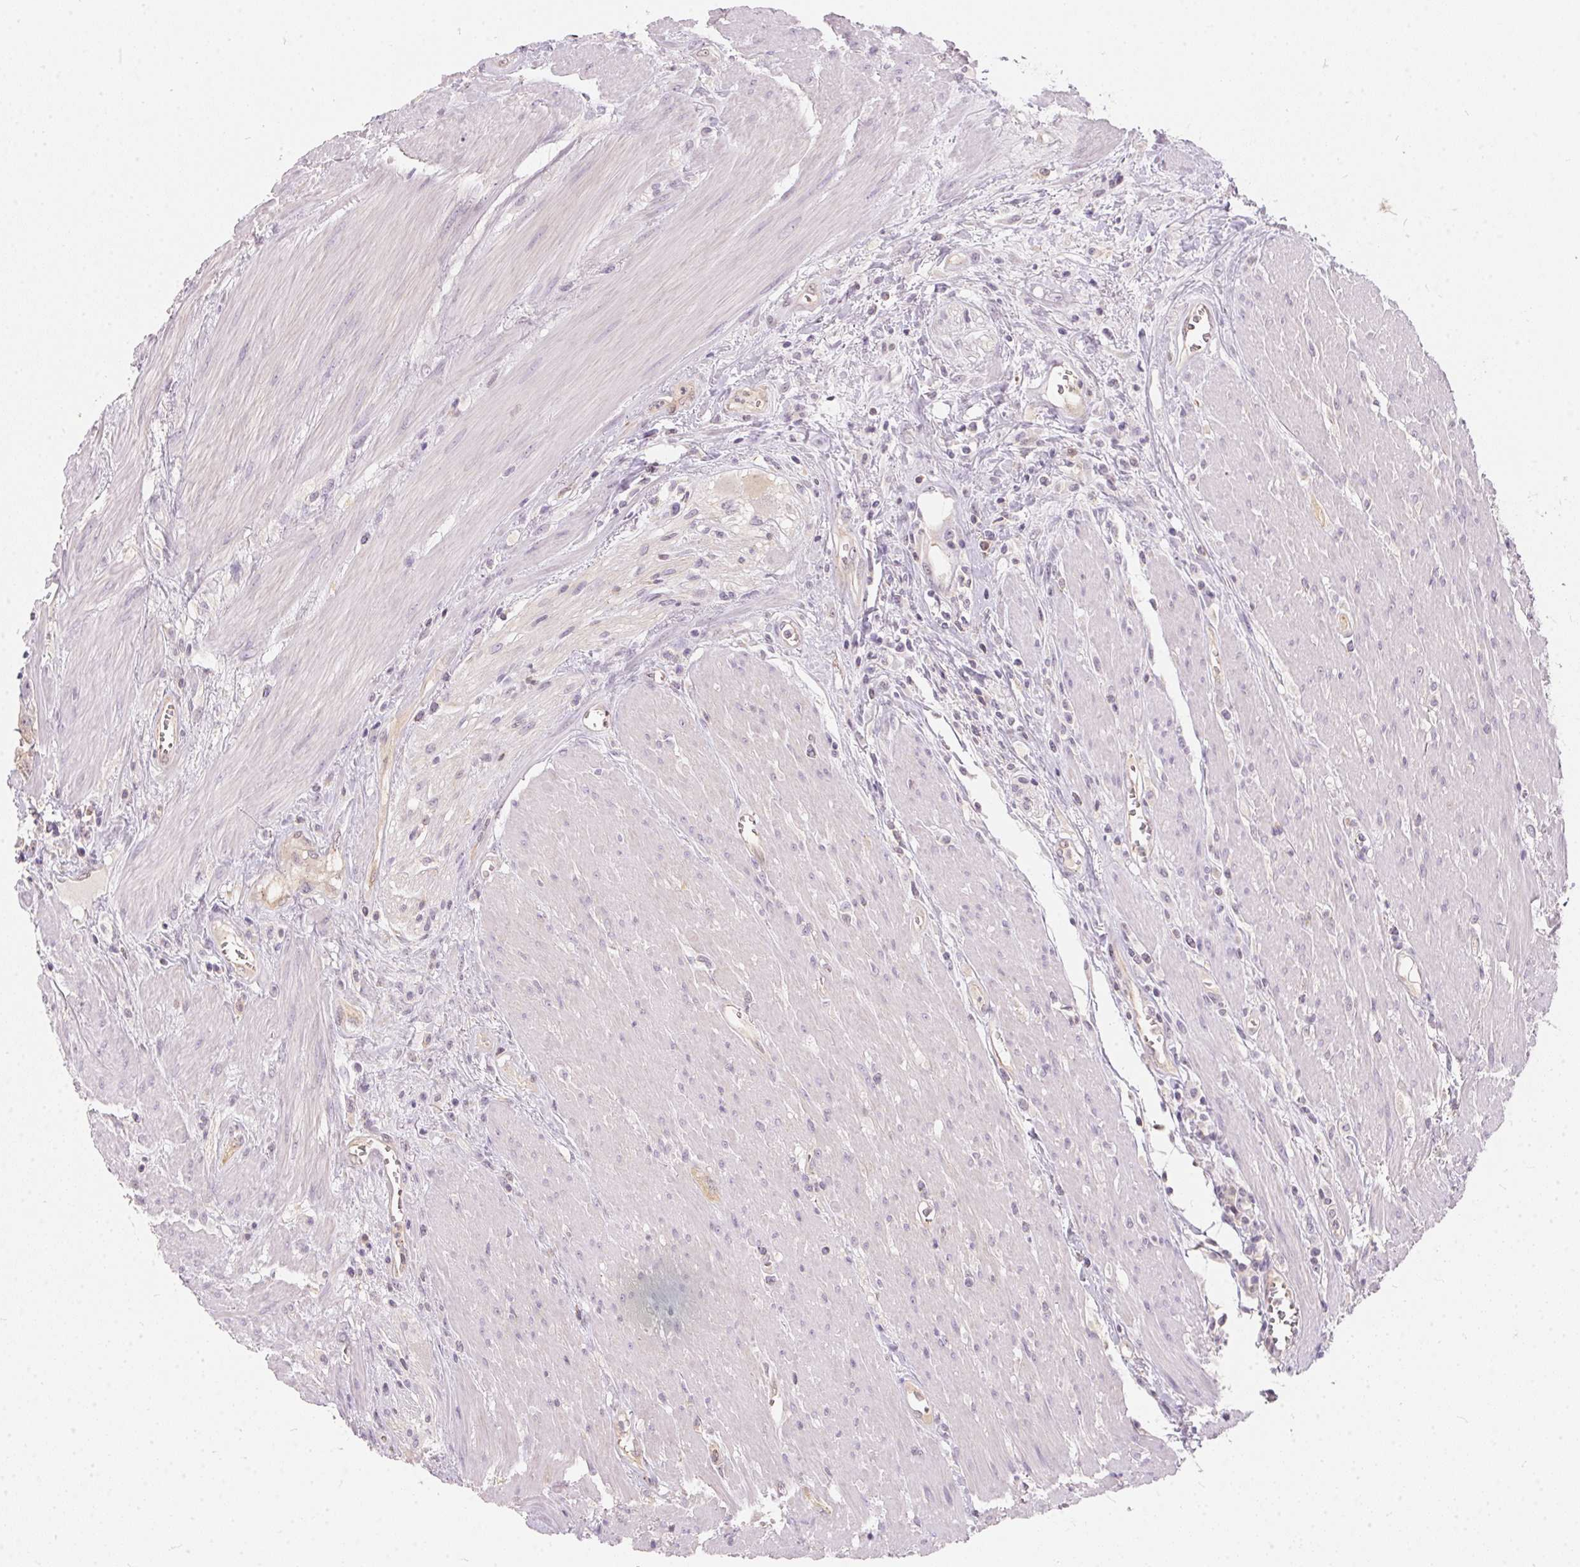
{"staining": {"intensity": "negative", "quantity": "none", "location": "none"}, "tissue": "colorectal cancer", "cell_type": "Tumor cells", "image_type": "cancer", "snomed": [{"axis": "morphology", "description": "Adenocarcinoma, NOS"}, {"axis": "topography", "description": "Rectum"}], "caption": "Tumor cells are negative for protein expression in human colorectal cancer (adenocarcinoma).", "gene": "BLMH", "patient": {"sex": "female", "age": 62}}